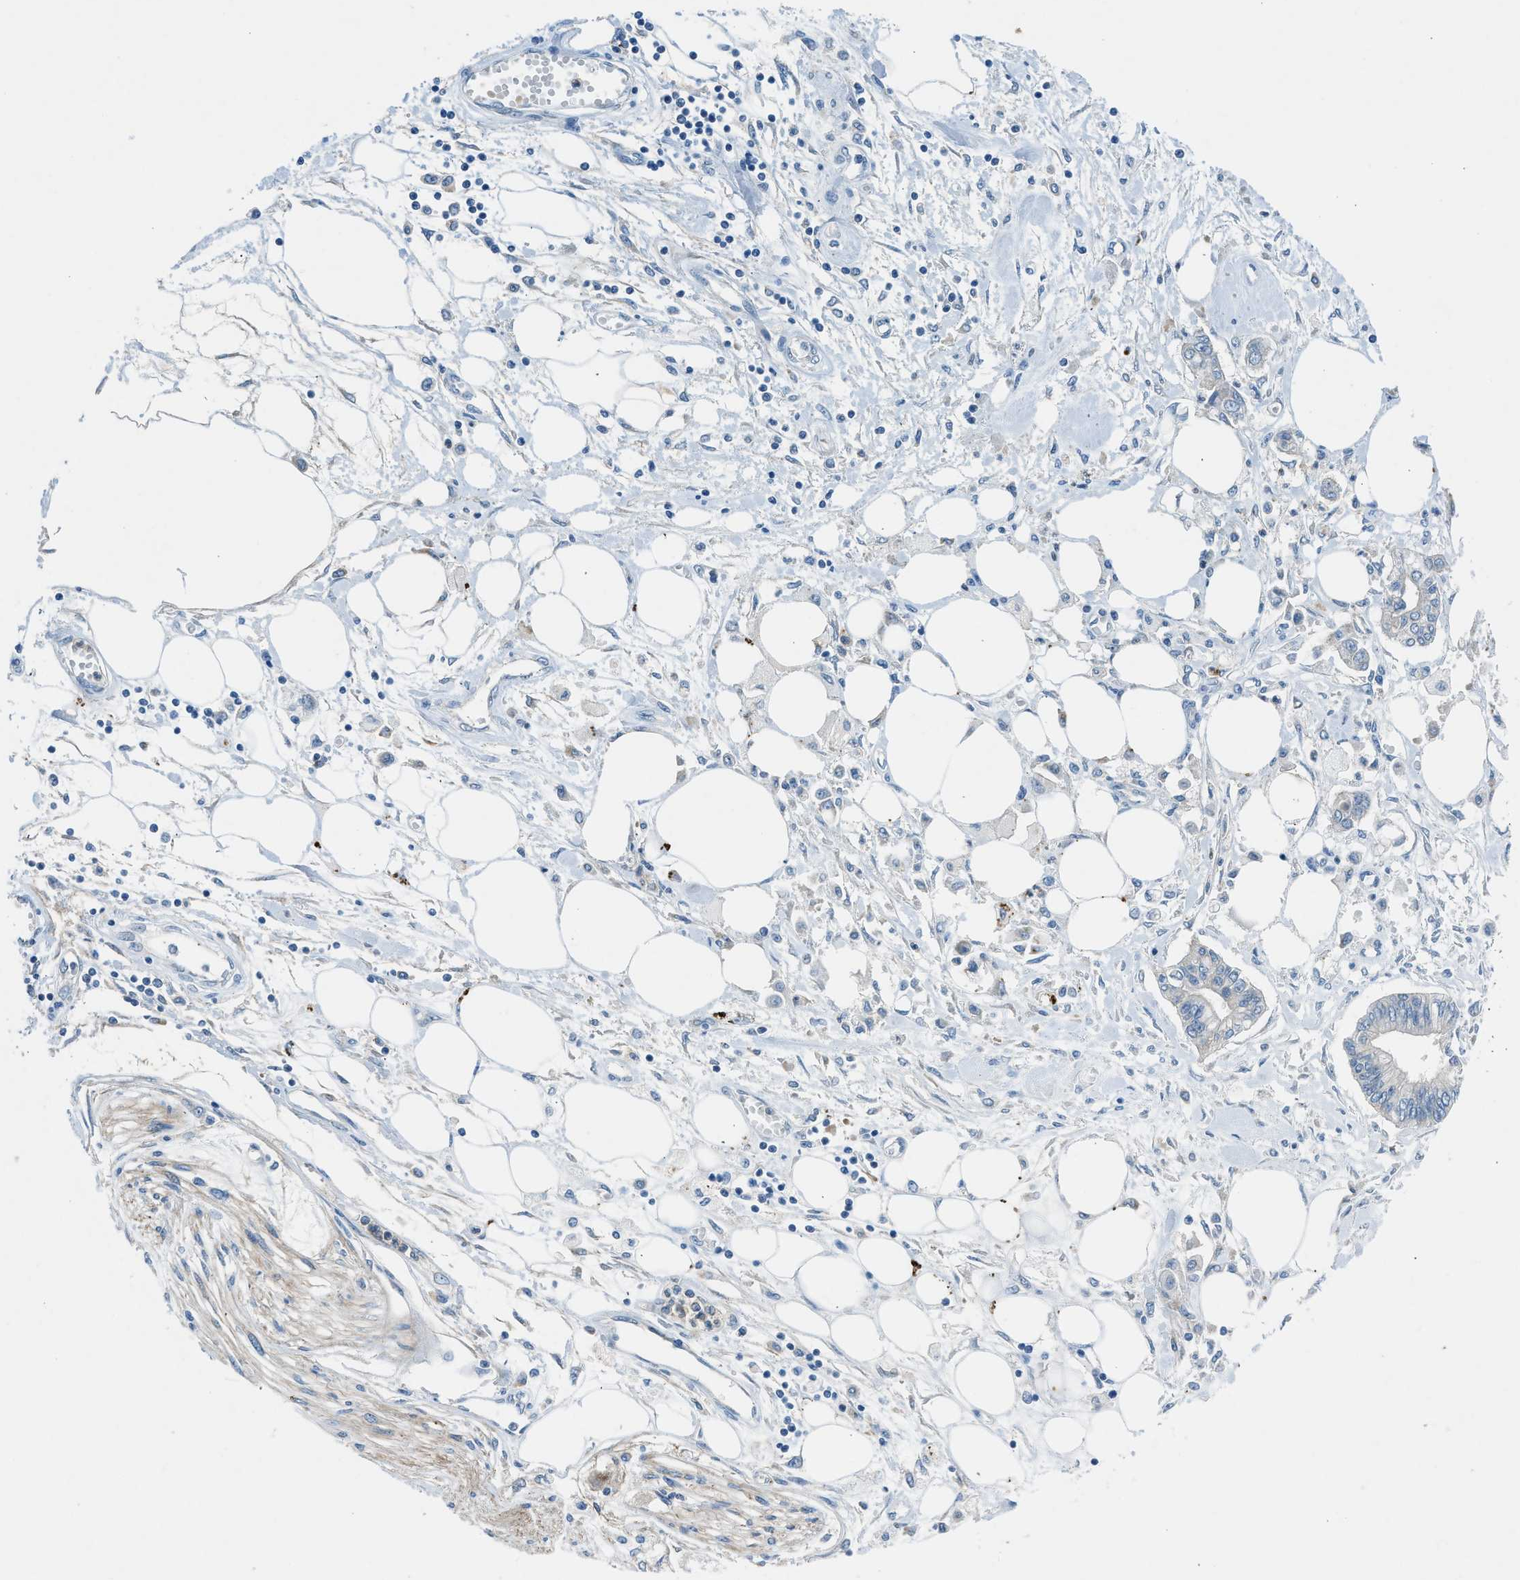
{"staining": {"intensity": "weak", "quantity": "<25%", "location": "cytoplasmic/membranous"}, "tissue": "pancreatic cancer", "cell_type": "Tumor cells", "image_type": "cancer", "snomed": [{"axis": "morphology", "description": "Adenocarcinoma, NOS"}, {"axis": "topography", "description": "Pancreas"}], "caption": "Immunohistochemistry micrograph of neoplastic tissue: human pancreatic cancer stained with DAB (3,3'-diaminobenzidine) exhibits no significant protein staining in tumor cells.", "gene": "BMP1", "patient": {"sex": "female", "age": 77}}